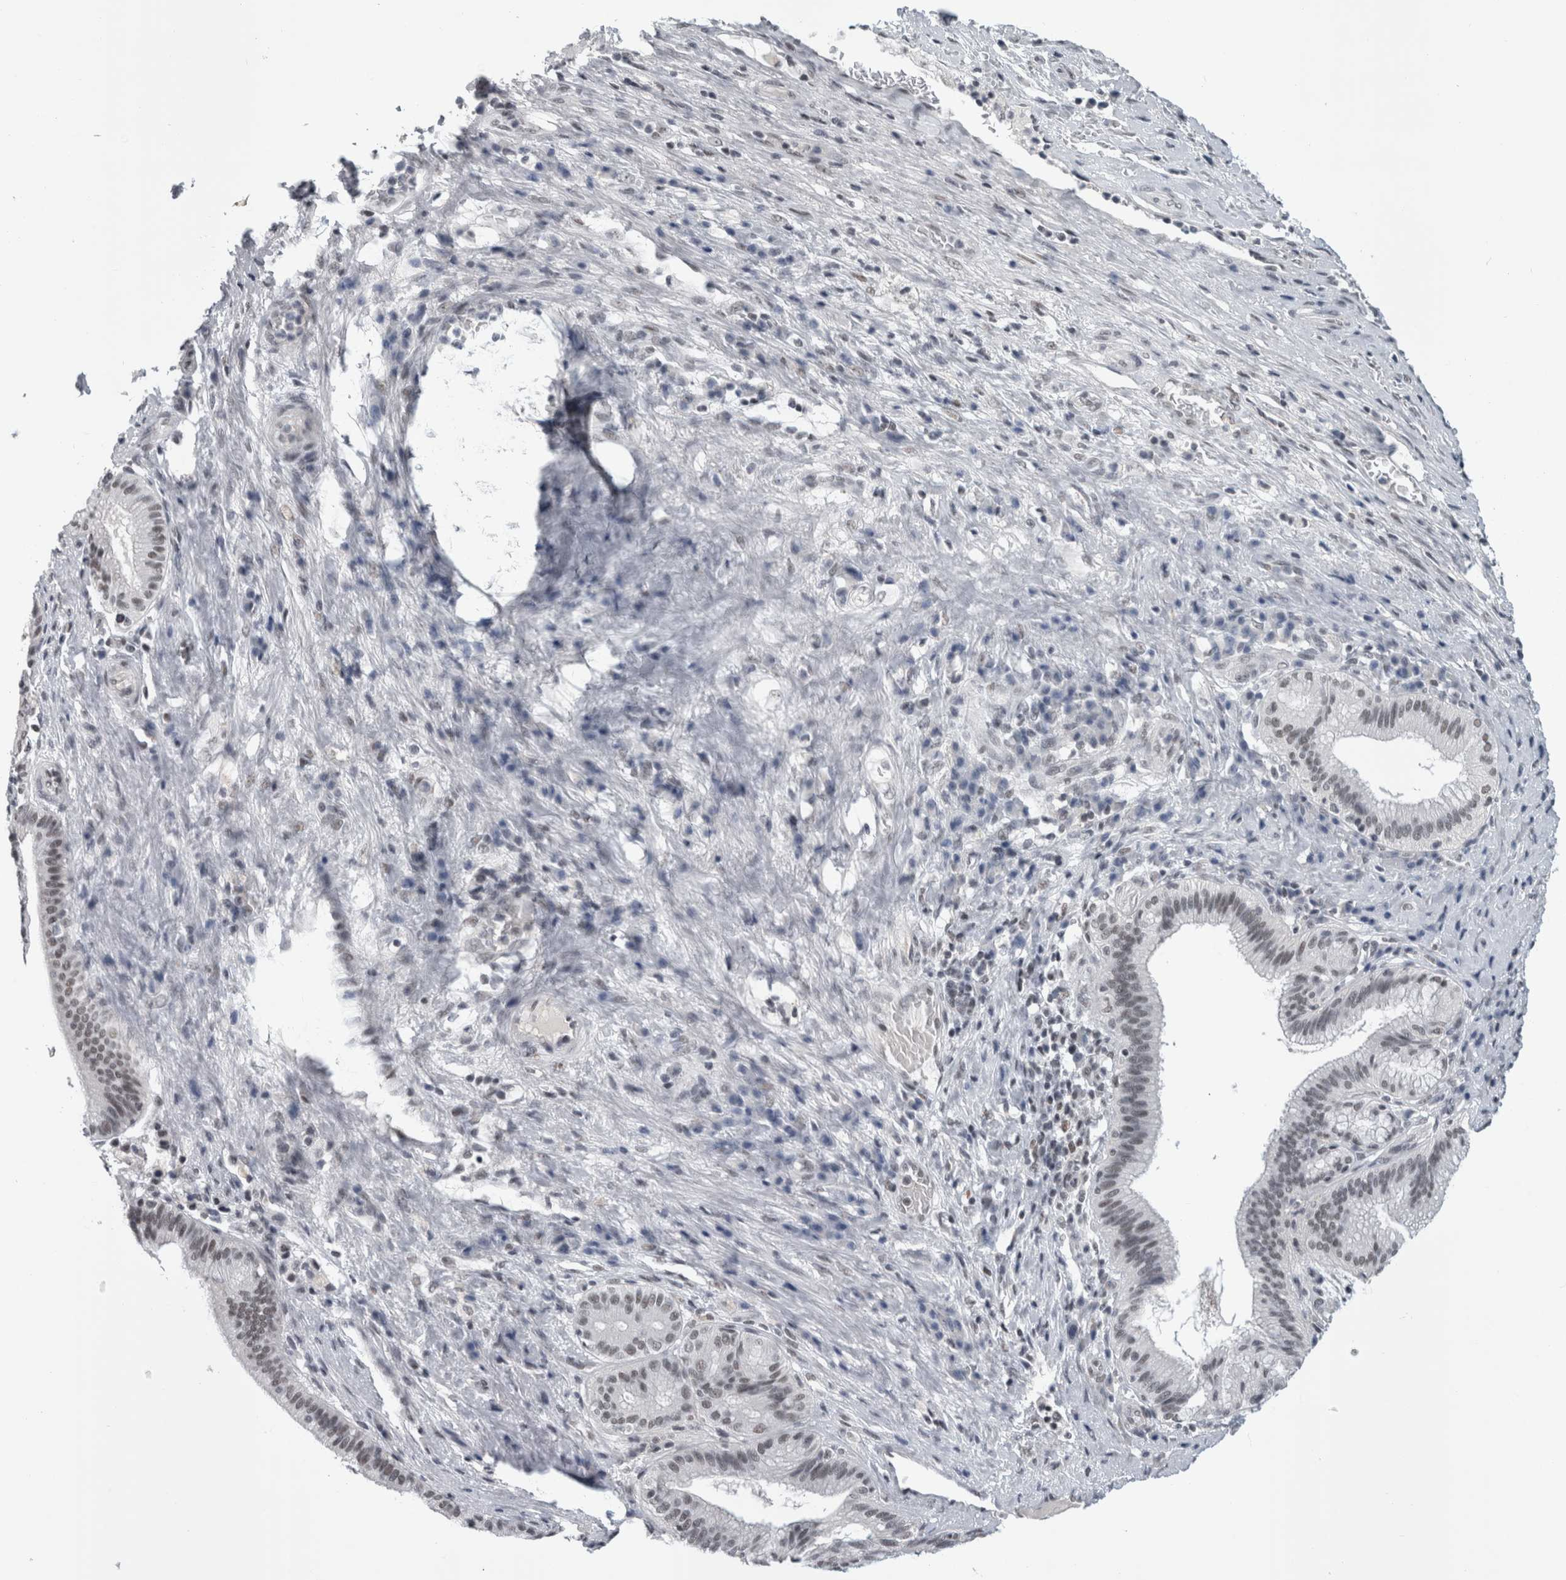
{"staining": {"intensity": "weak", "quantity": "25%-75%", "location": "nuclear"}, "tissue": "liver cancer", "cell_type": "Tumor cells", "image_type": "cancer", "snomed": [{"axis": "morphology", "description": "Normal tissue, NOS"}, {"axis": "morphology", "description": "Cholangiocarcinoma"}, {"axis": "topography", "description": "Liver"}, {"axis": "topography", "description": "Peripheral nerve tissue"}], "caption": "The histopathology image demonstrates immunohistochemical staining of liver cancer. There is weak nuclear expression is appreciated in approximately 25%-75% of tumor cells.", "gene": "ARID4B", "patient": {"sex": "female", "age": 73}}